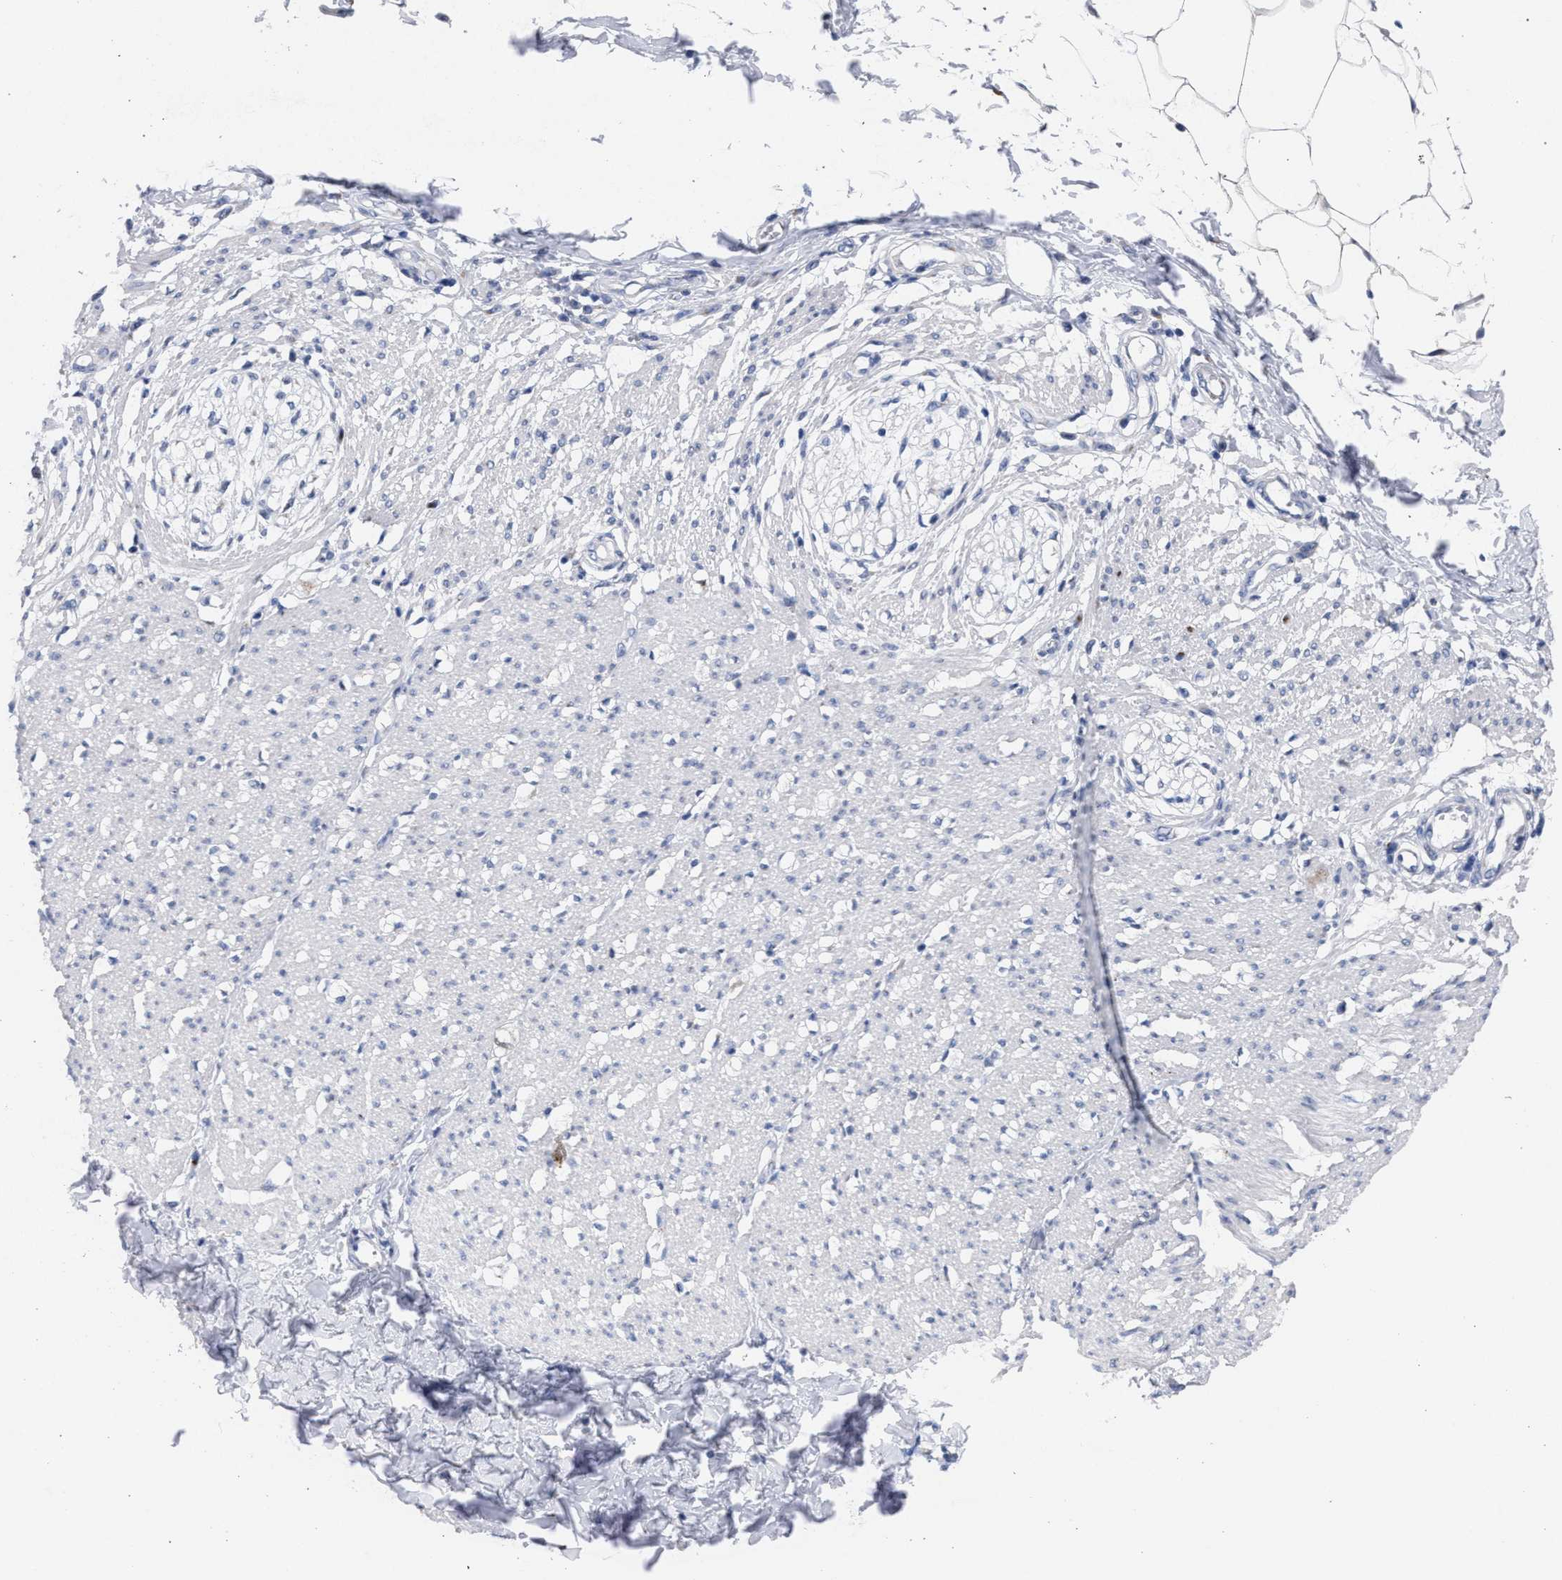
{"staining": {"intensity": "weak", "quantity": "<25%", "location": "cytoplasmic/membranous"}, "tissue": "smooth muscle", "cell_type": "Smooth muscle cells", "image_type": "normal", "snomed": [{"axis": "morphology", "description": "Normal tissue, NOS"}, {"axis": "morphology", "description": "Adenocarcinoma, NOS"}, {"axis": "topography", "description": "Colon"}, {"axis": "topography", "description": "Peripheral nerve tissue"}], "caption": "Immunohistochemistry of unremarkable human smooth muscle reveals no positivity in smooth muscle cells.", "gene": "GOLGA2", "patient": {"sex": "male", "age": 14}}